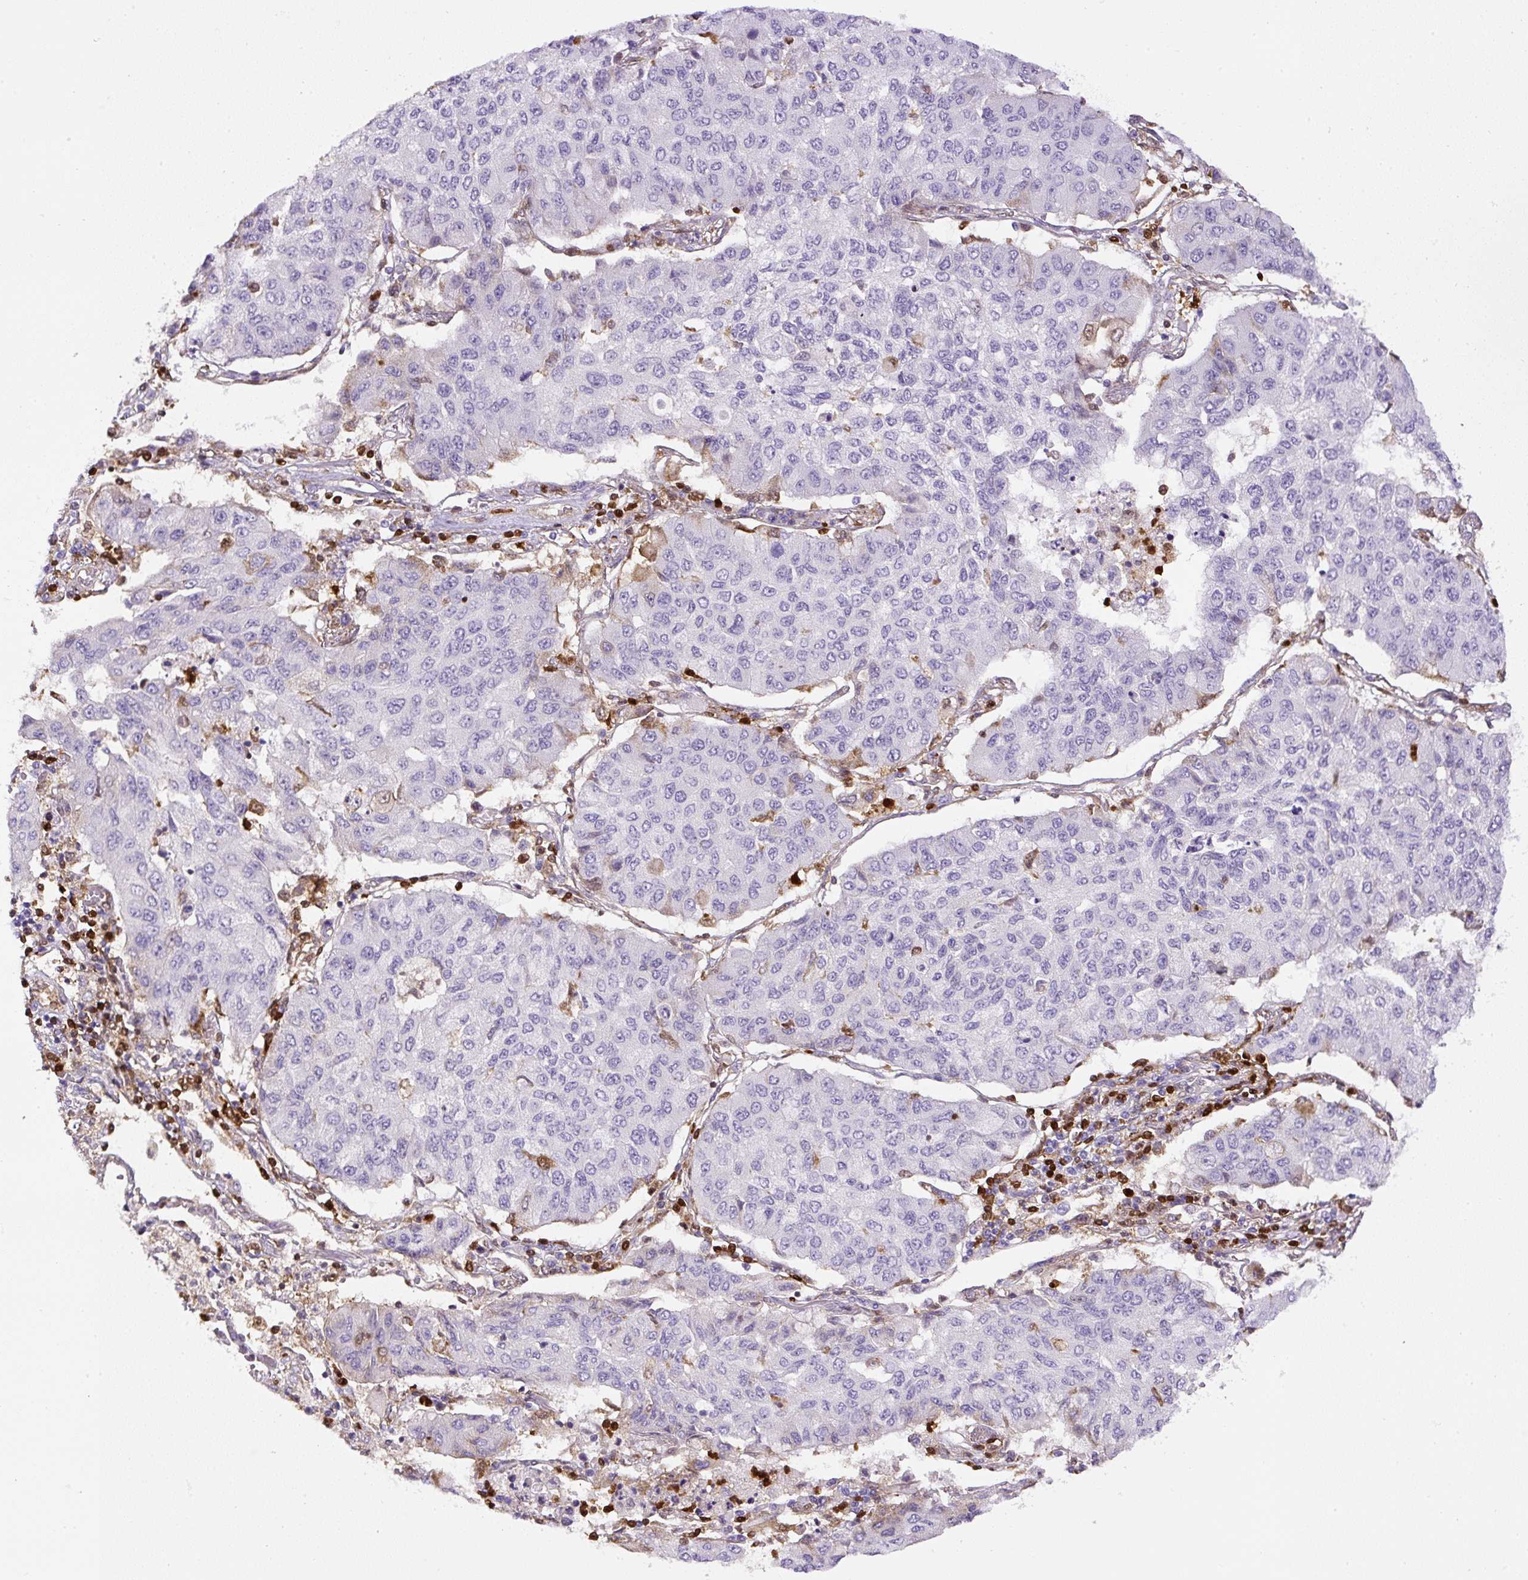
{"staining": {"intensity": "negative", "quantity": "none", "location": "none"}, "tissue": "lung cancer", "cell_type": "Tumor cells", "image_type": "cancer", "snomed": [{"axis": "morphology", "description": "Squamous cell carcinoma, NOS"}, {"axis": "topography", "description": "Lung"}], "caption": "High magnification brightfield microscopy of lung squamous cell carcinoma stained with DAB (brown) and counterstained with hematoxylin (blue): tumor cells show no significant staining. Brightfield microscopy of IHC stained with DAB (brown) and hematoxylin (blue), captured at high magnification.", "gene": "ANXA1", "patient": {"sex": "male", "age": 74}}